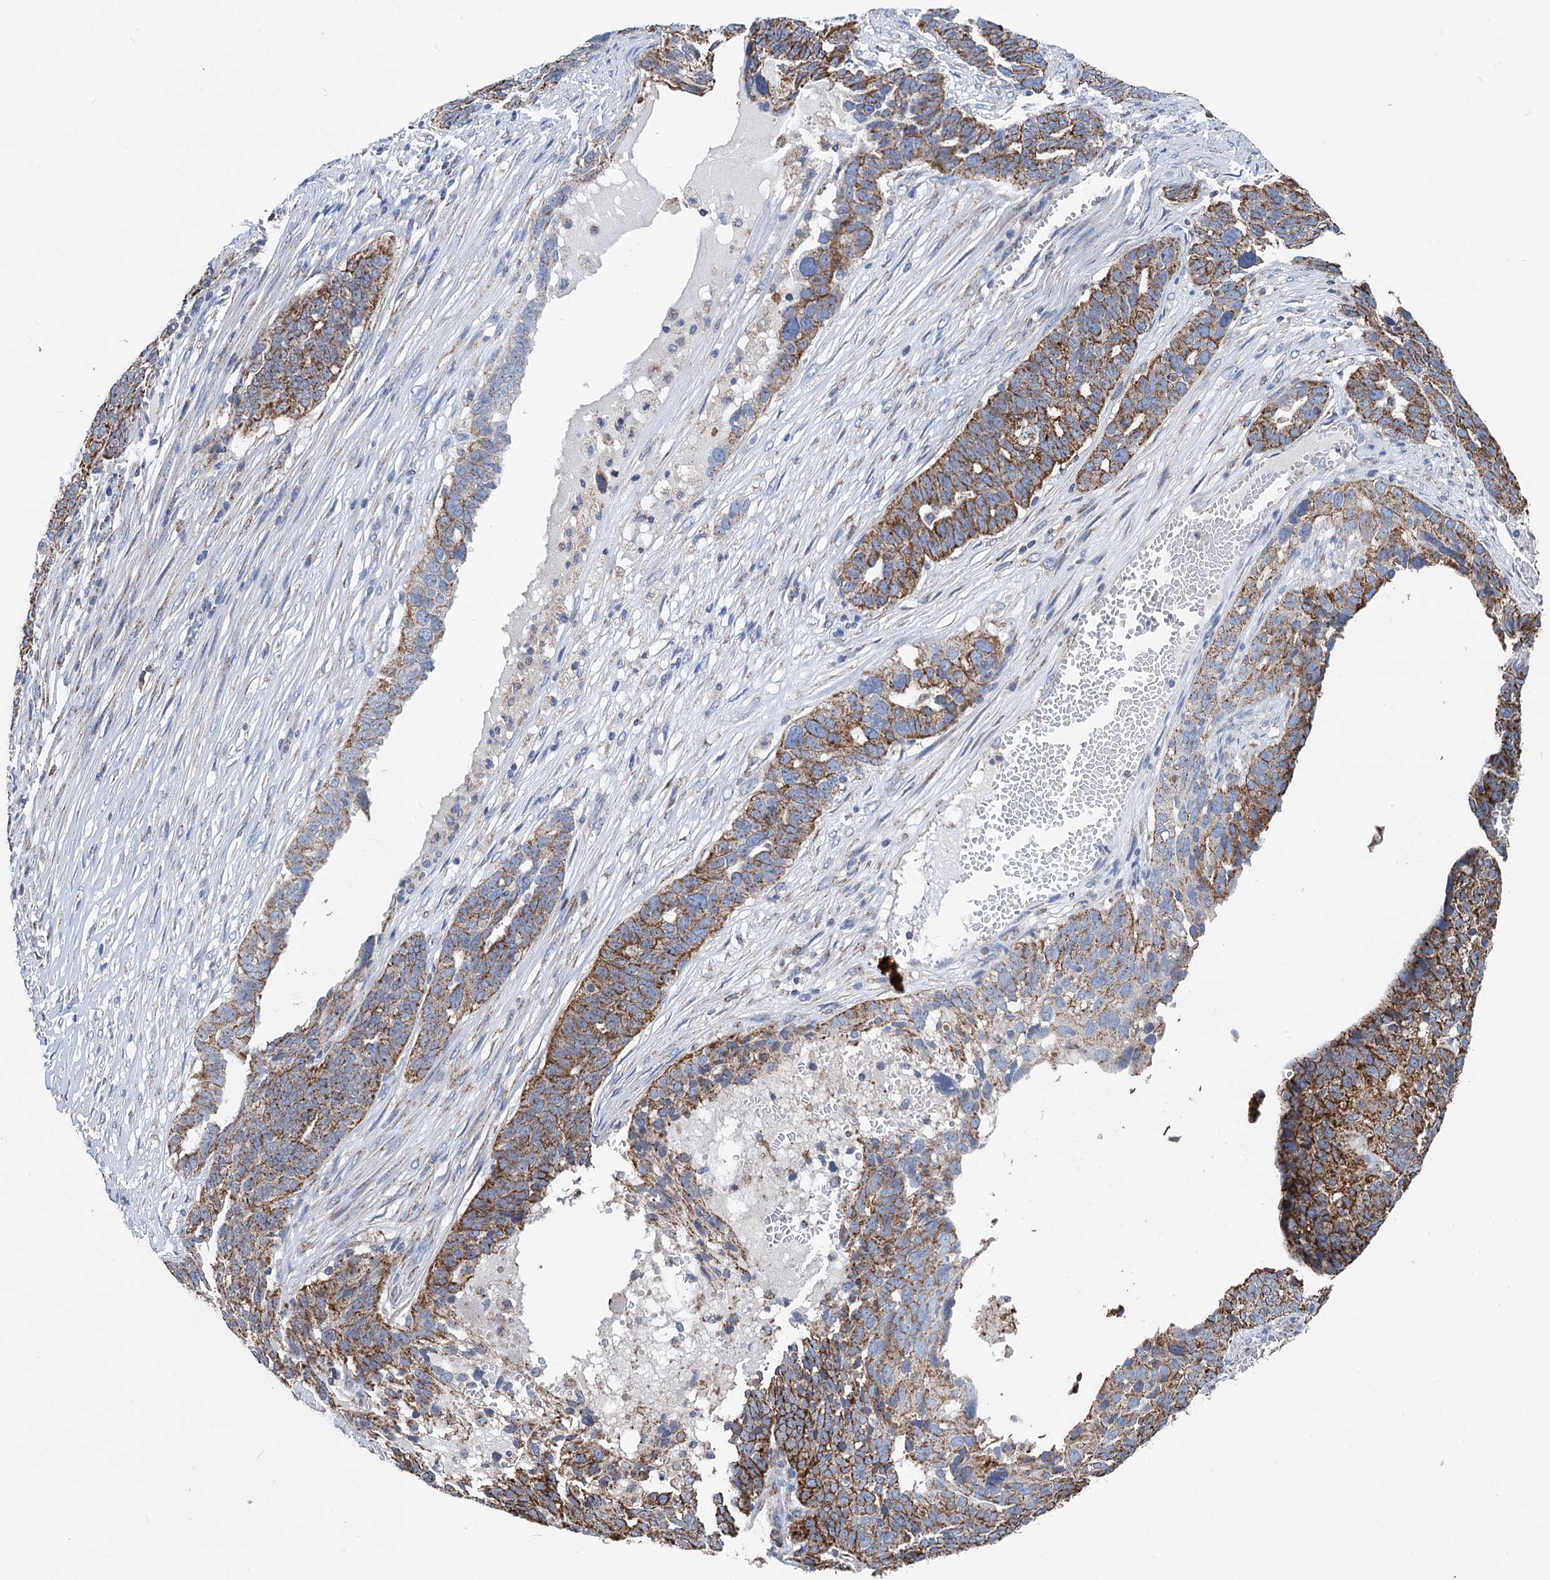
{"staining": {"intensity": "moderate", "quantity": ">75%", "location": "cytoplasmic/membranous"}, "tissue": "ovarian cancer", "cell_type": "Tumor cells", "image_type": "cancer", "snomed": [{"axis": "morphology", "description": "Cystadenocarcinoma, serous, NOS"}, {"axis": "topography", "description": "Ovary"}], "caption": "Tumor cells show moderate cytoplasmic/membranous positivity in approximately >75% of cells in serous cystadenocarcinoma (ovarian).", "gene": "DGLUCY", "patient": {"sex": "female", "age": 59}}